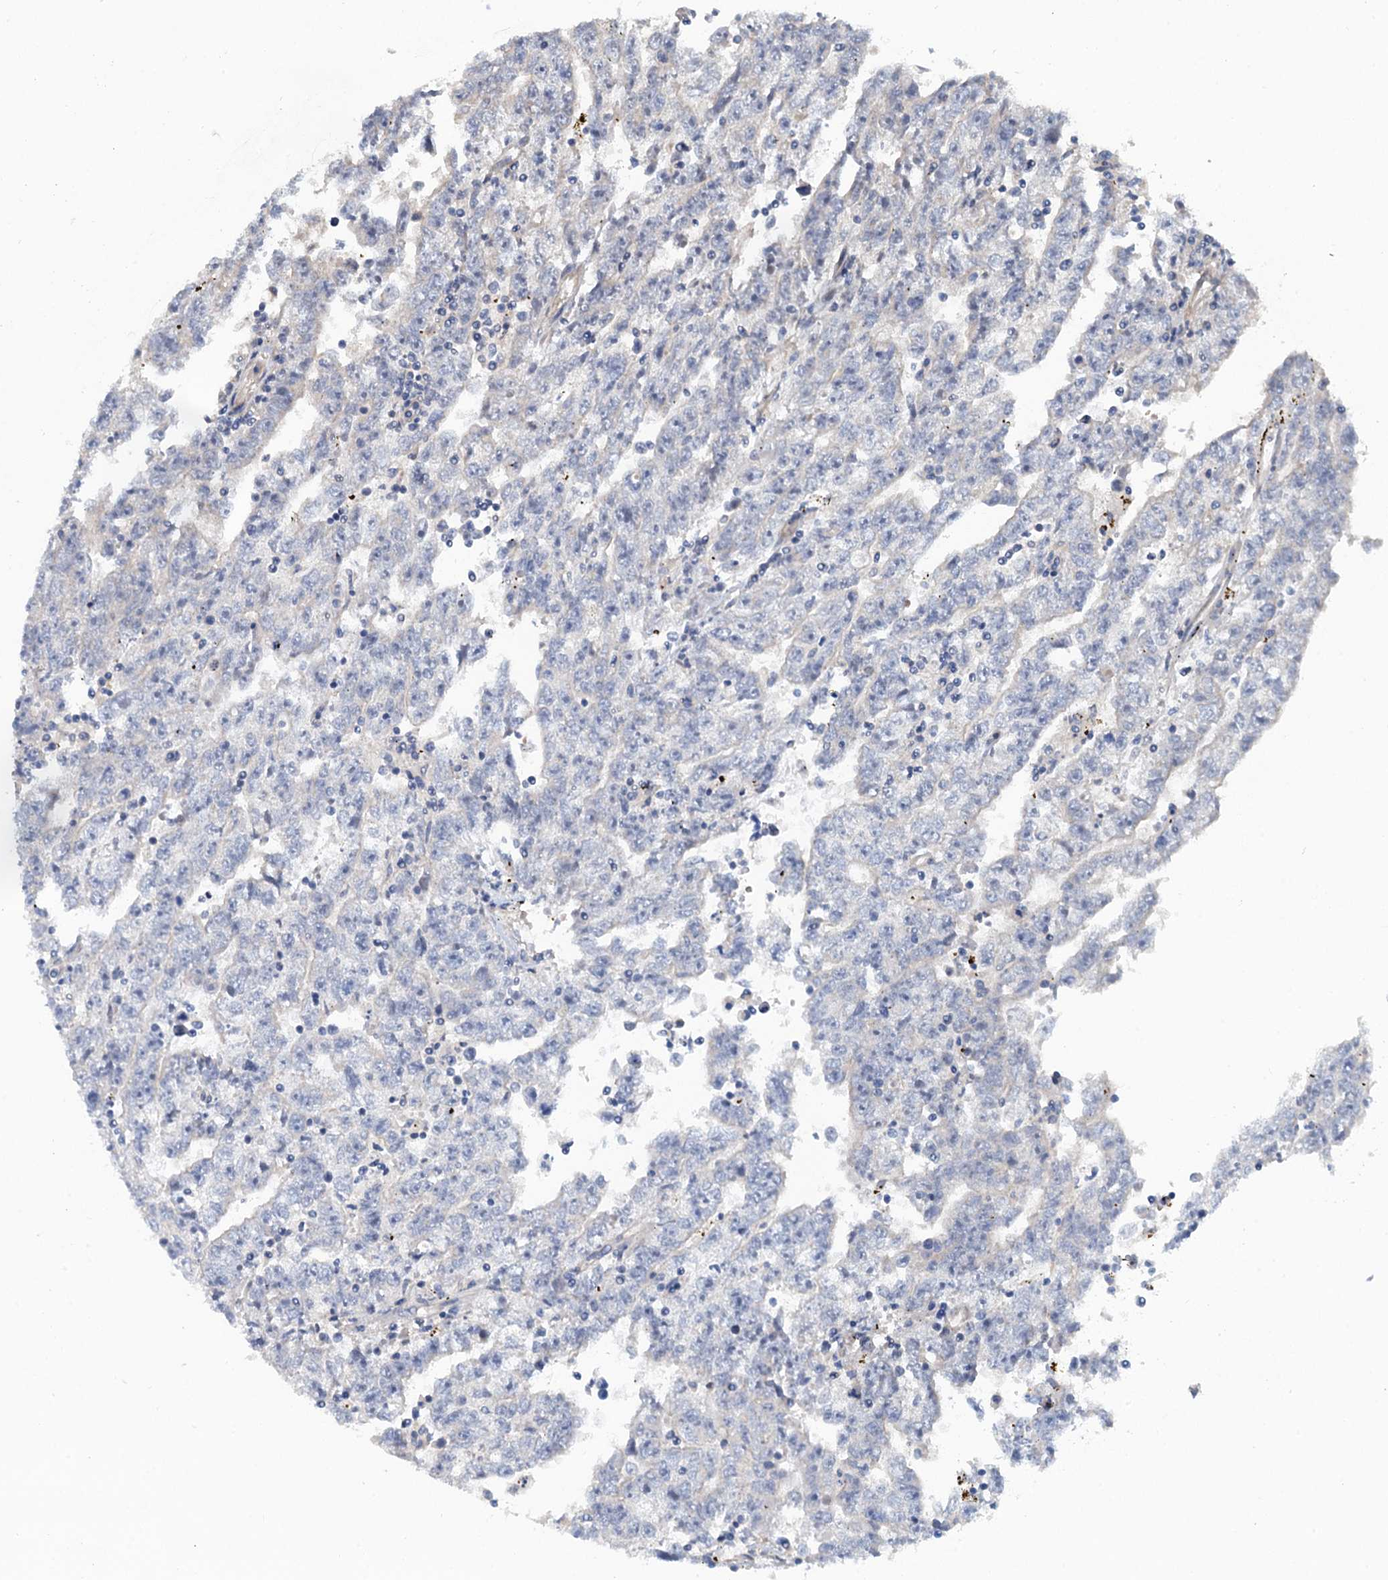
{"staining": {"intensity": "negative", "quantity": "none", "location": "none"}, "tissue": "testis cancer", "cell_type": "Tumor cells", "image_type": "cancer", "snomed": [{"axis": "morphology", "description": "Carcinoma, Embryonal, NOS"}, {"axis": "topography", "description": "Testis"}], "caption": "Human testis embryonal carcinoma stained for a protein using immunohistochemistry (IHC) shows no staining in tumor cells.", "gene": "MYO16", "patient": {"sex": "male", "age": 25}}